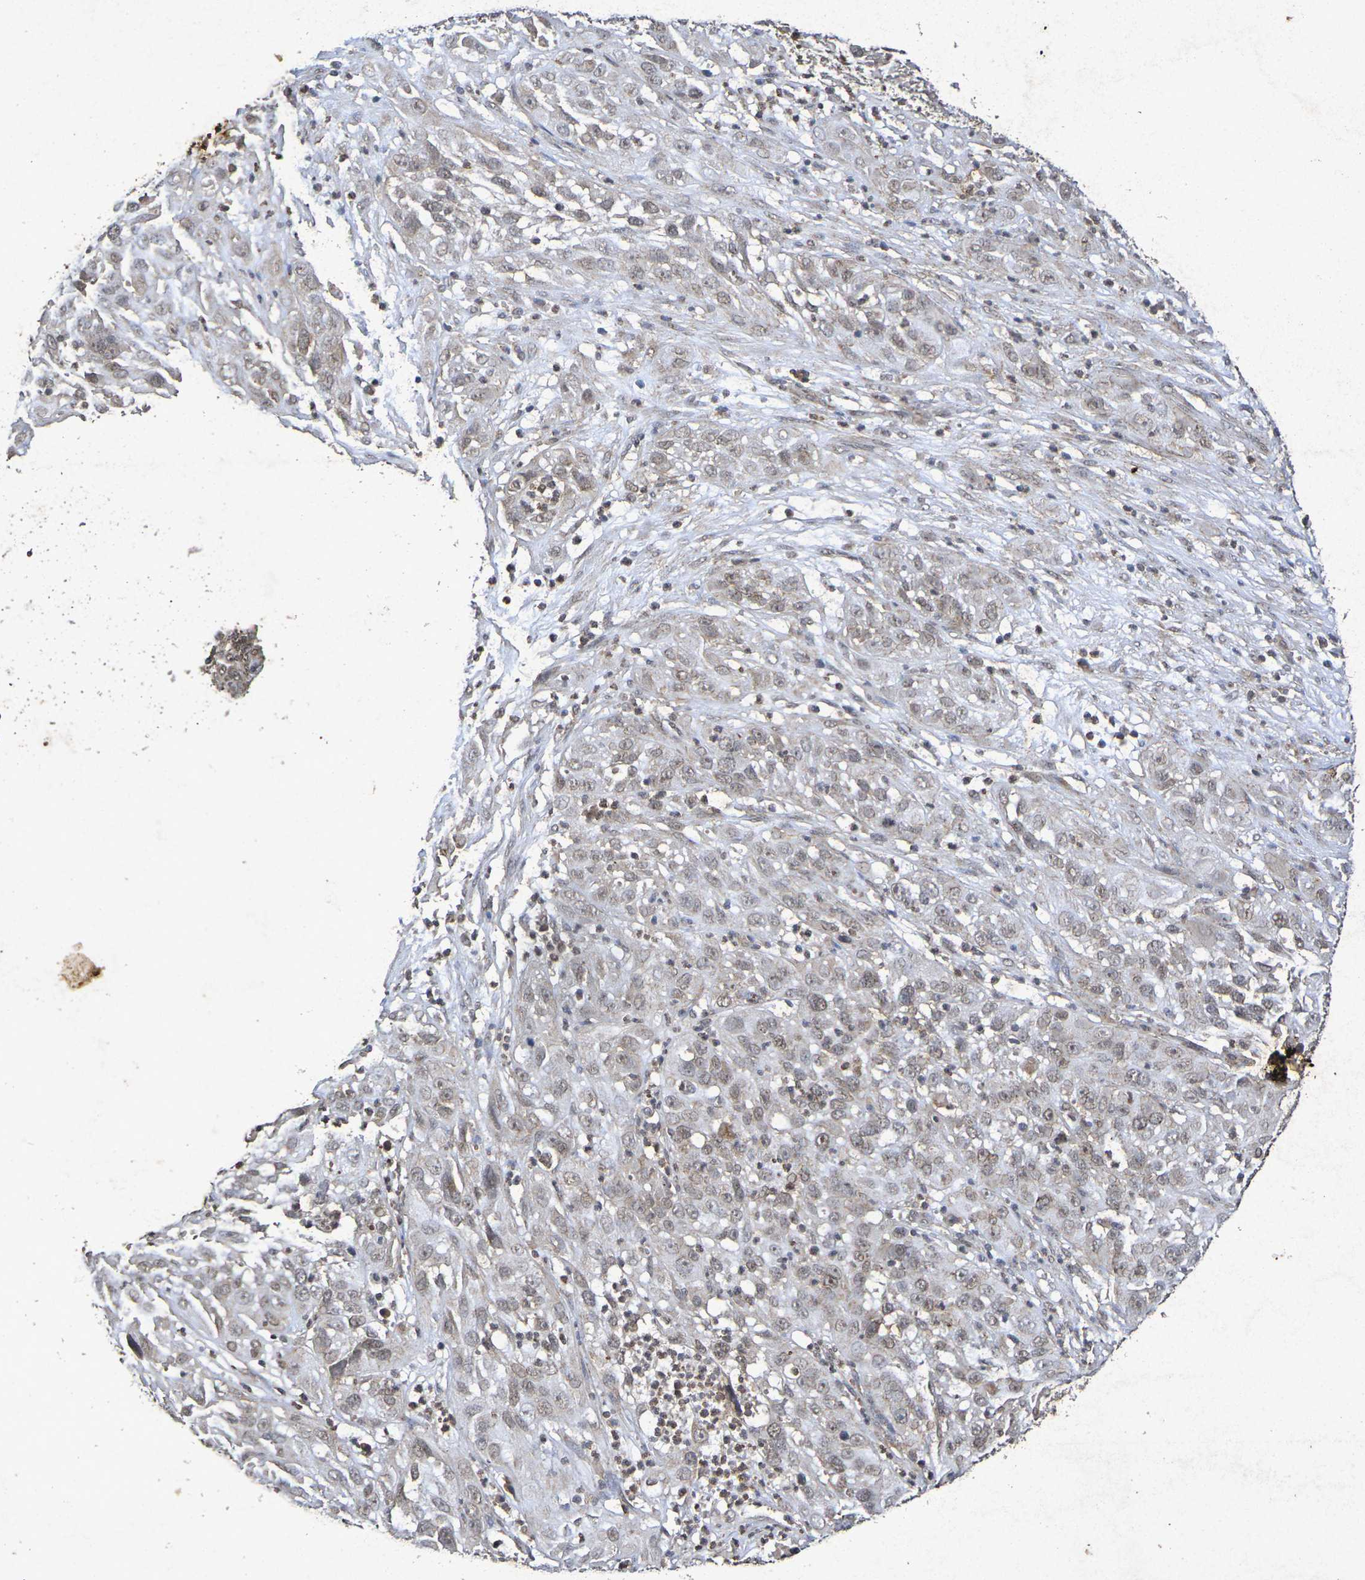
{"staining": {"intensity": "weak", "quantity": ">75%", "location": "nuclear"}, "tissue": "cervical cancer", "cell_type": "Tumor cells", "image_type": "cancer", "snomed": [{"axis": "morphology", "description": "Squamous cell carcinoma, NOS"}, {"axis": "topography", "description": "Cervix"}], "caption": "Immunohistochemical staining of human cervical cancer (squamous cell carcinoma) exhibits weak nuclear protein positivity in approximately >75% of tumor cells.", "gene": "GUCY1A2", "patient": {"sex": "female", "age": 32}}